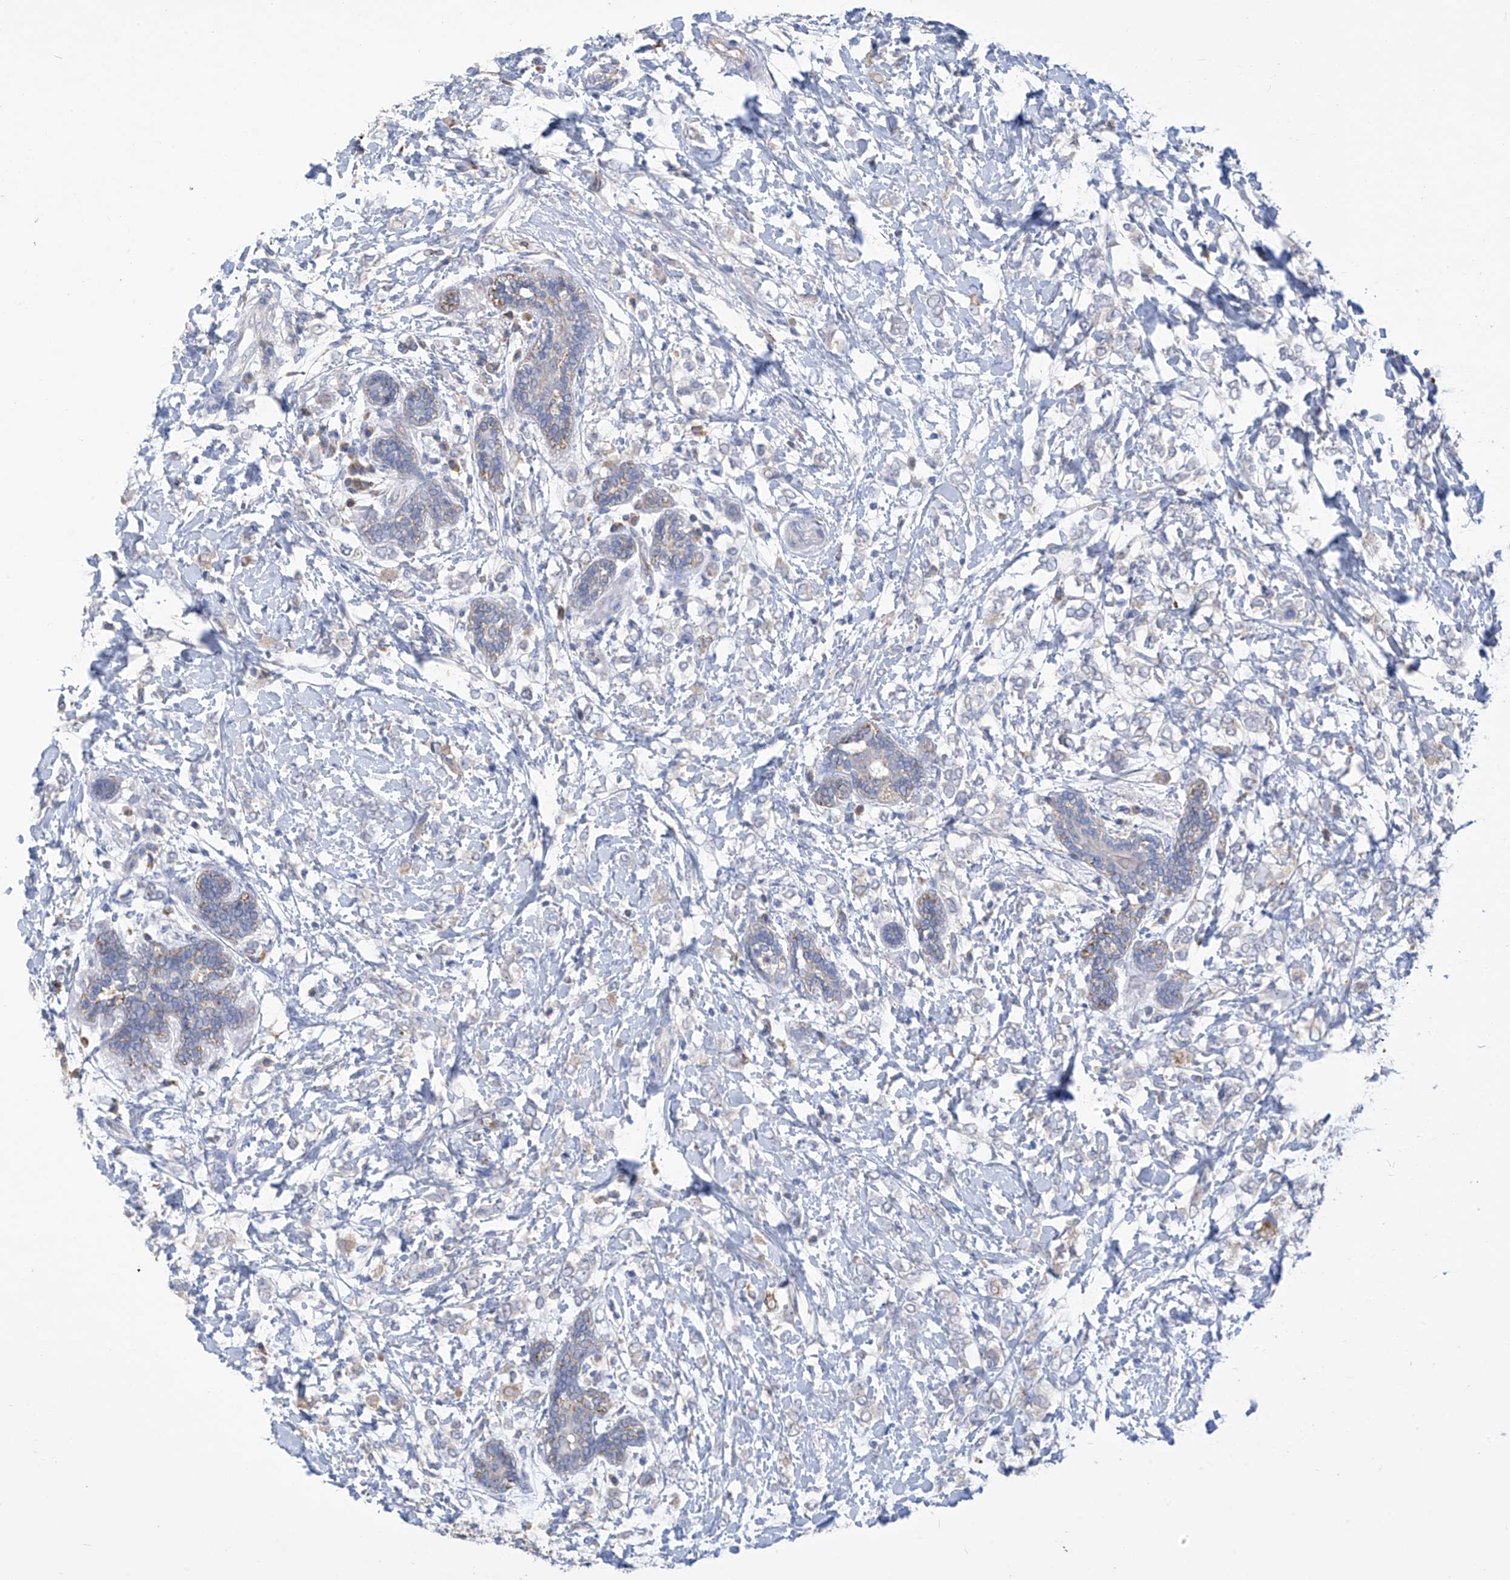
{"staining": {"intensity": "negative", "quantity": "none", "location": "none"}, "tissue": "breast cancer", "cell_type": "Tumor cells", "image_type": "cancer", "snomed": [{"axis": "morphology", "description": "Normal tissue, NOS"}, {"axis": "morphology", "description": "Lobular carcinoma"}, {"axis": "topography", "description": "Breast"}], "caption": "Histopathology image shows no significant protein staining in tumor cells of breast lobular carcinoma. Nuclei are stained in blue.", "gene": "OGT", "patient": {"sex": "female", "age": 47}}